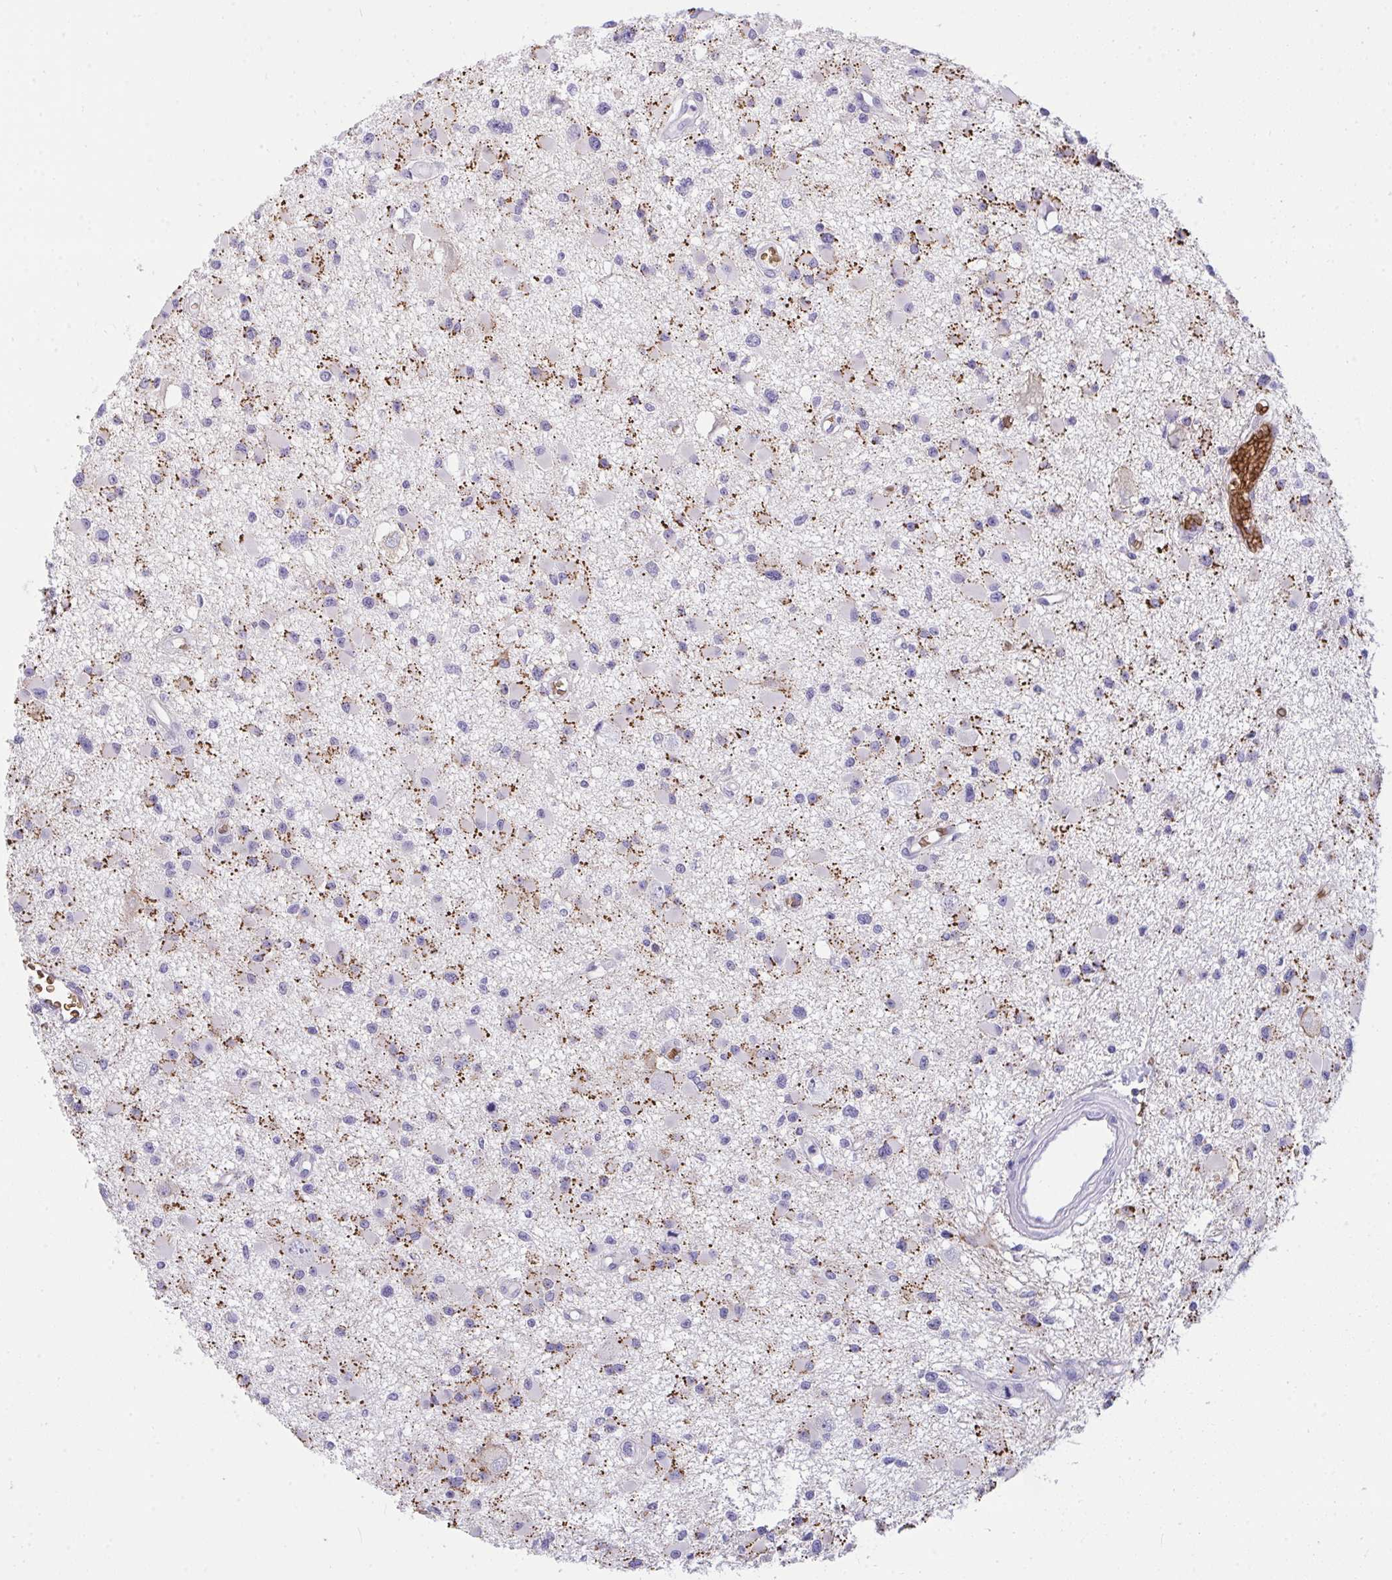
{"staining": {"intensity": "negative", "quantity": "none", "location": "none"}, "tissue": "glioma", "cell_type": "Tumor cells", "image_type": "cancer", "snomed": [{"axis": "morphology", "description": "Glioma, malignant, High grade"}, {"axis": "topography", "description": "Brain"}], "caption": "Tumor cells are negative for protein expression in human glioma.", "gene": "ANK1", "patient": {"sex": "male", "age": 54}}